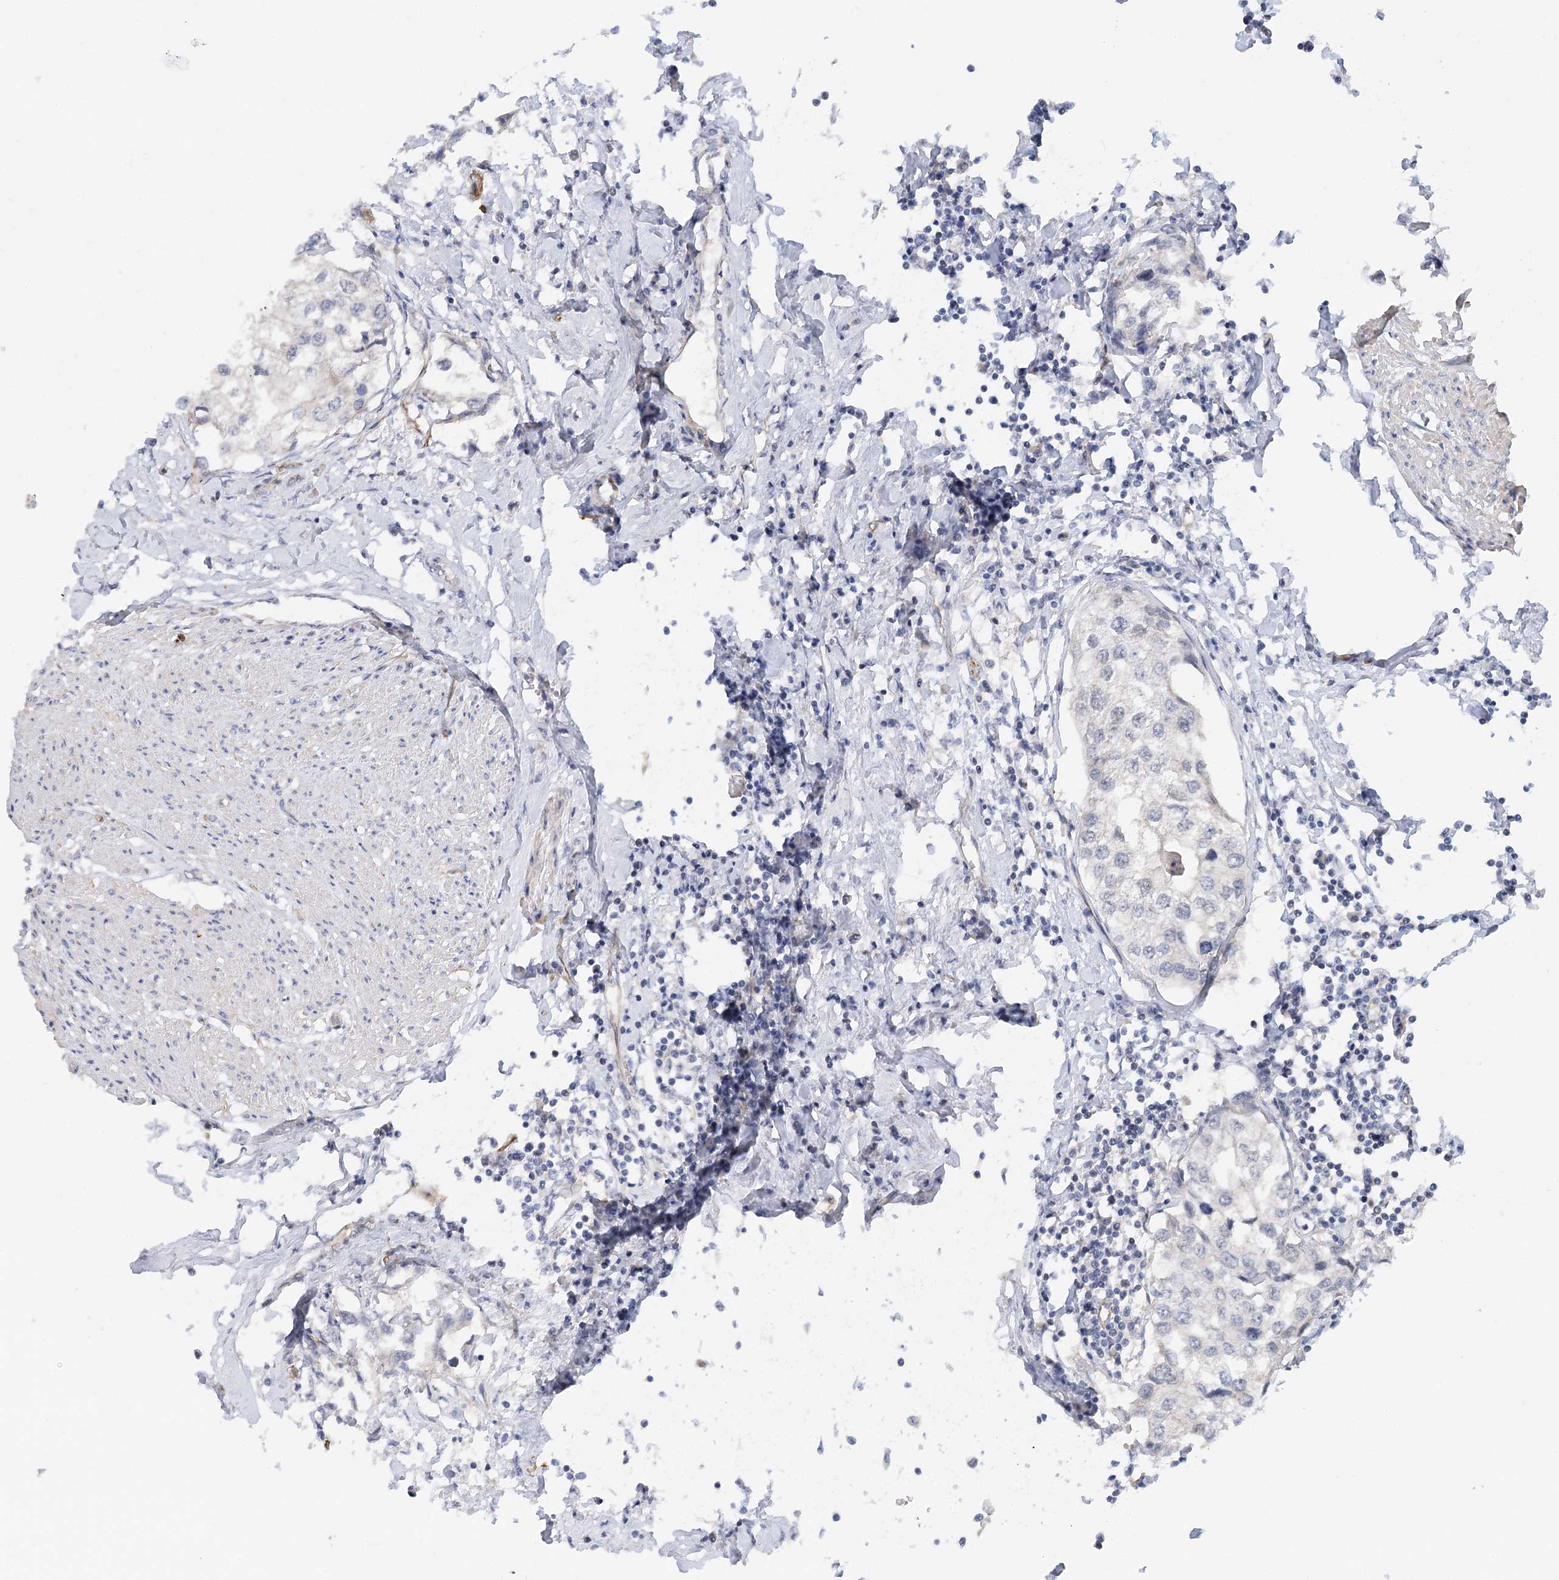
{"staining": {"intensity": "negative", "quantity": "none", "location": "none"}, "tissue": "urothelial cancer", "cell_type": "Tumor cells", "image_type": "cancer", "snomed": [{"axis": "morphology", "description": "Urothelial carcinoma, High grade"}, {"axis": "topography", "description": "Urinary bladder"}], "caption": "This is an immunohistochemistry (IHC) photomicrograph of human urothelial carcinoma (high-grade). There is no positivity in tumor cells.", "gene": "NELL2", "patient": {"sex": "male", "age": 64}}